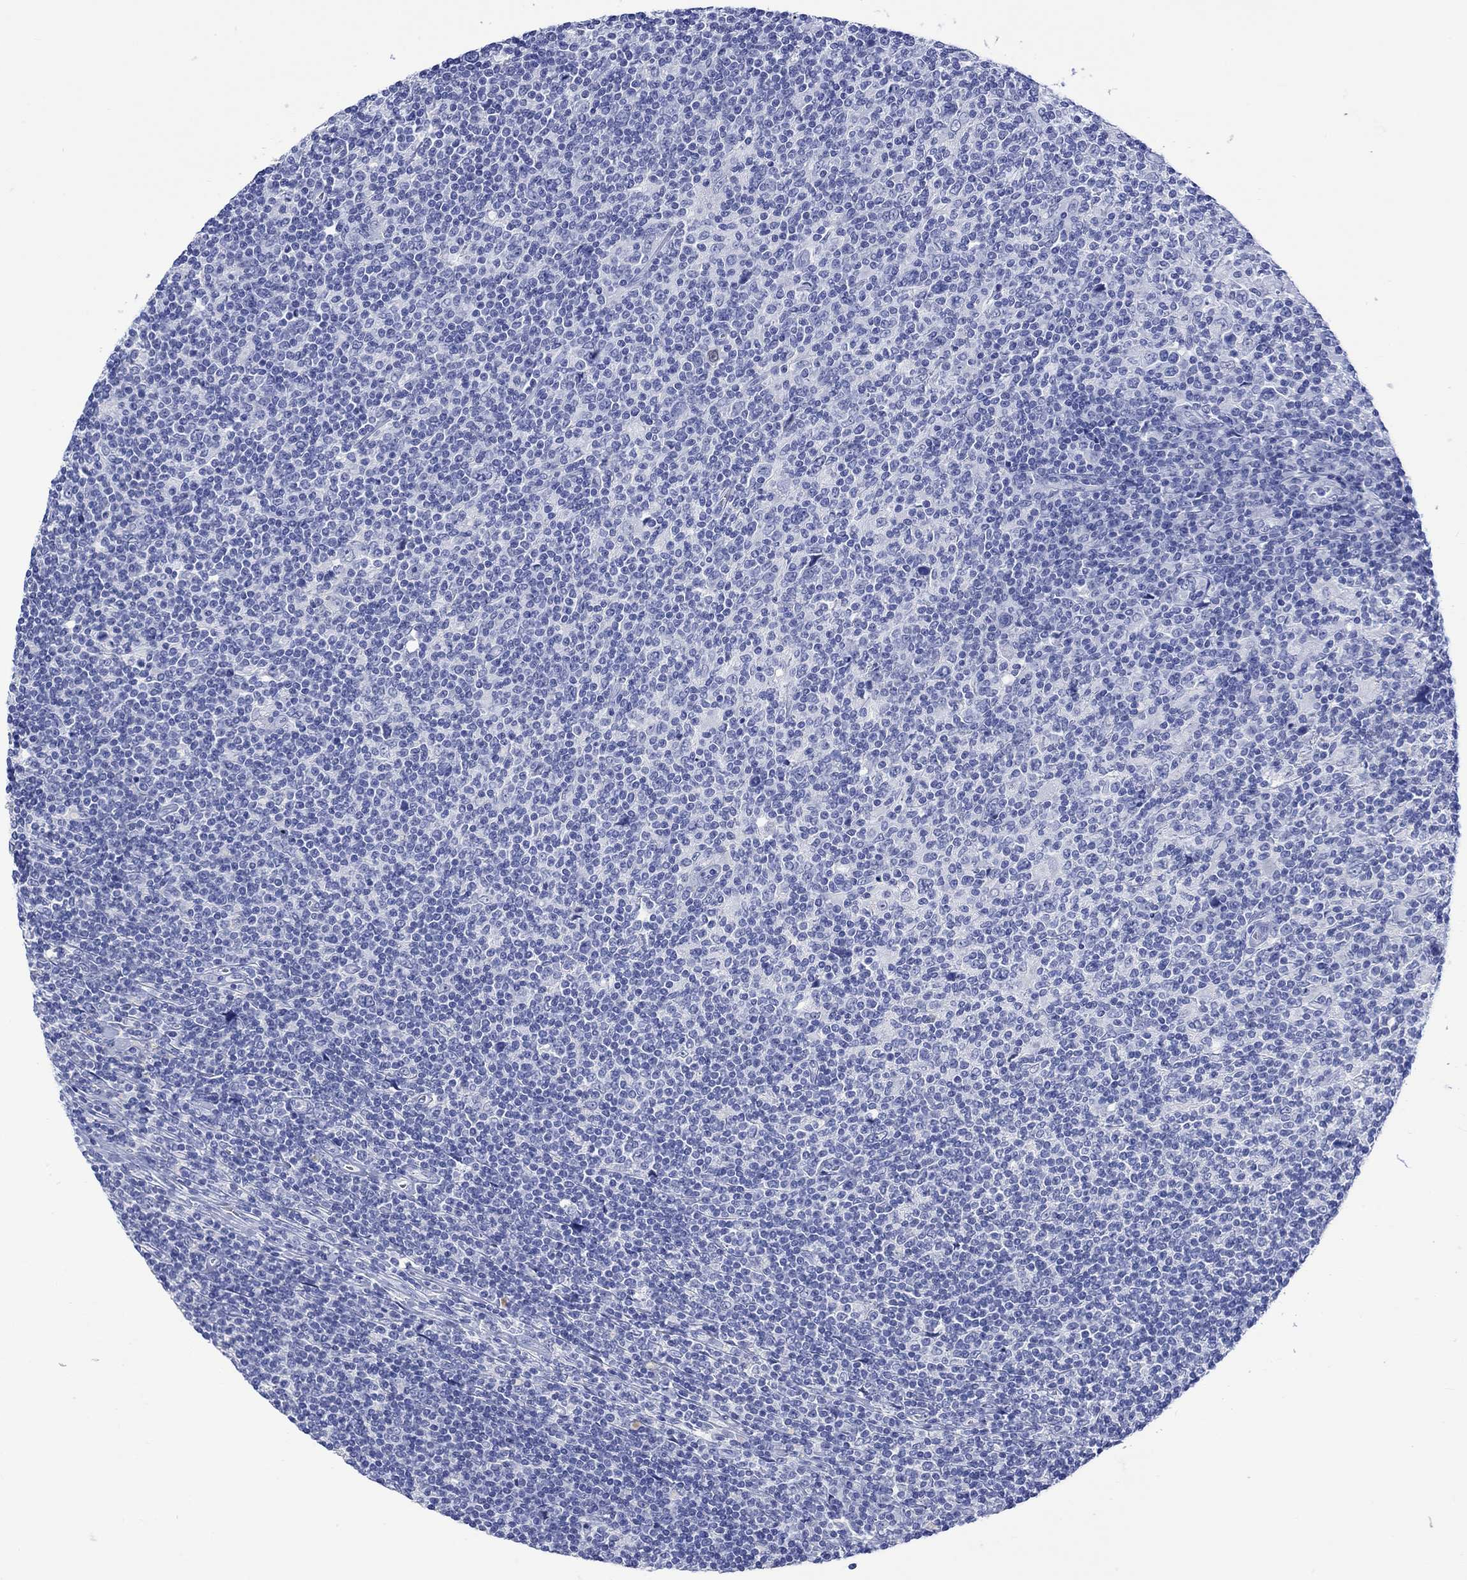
{"staining": {"intensity": "negative", "quantity": "none", "location": "none"}, "tissue": "lymphoma", "cell_type": "Tumor cells", "image_type": "cancer", "snomed": [{"axis": "morphology", "description": "Hodgkin's disease, NOS"}, {"axis": "topography", "description": "Lymph node"}], "caption": "A photomicrograph of Hodgkin's disease stained for a protein displays no brown staining in tumor cells. Brightfield microscopy of immunohistochemistry stained with DAB (brown) and hematoxylin (blue), captured at high magnification.", "gene": "MSI1", "patient": {"sex": "male", "age": 40}}